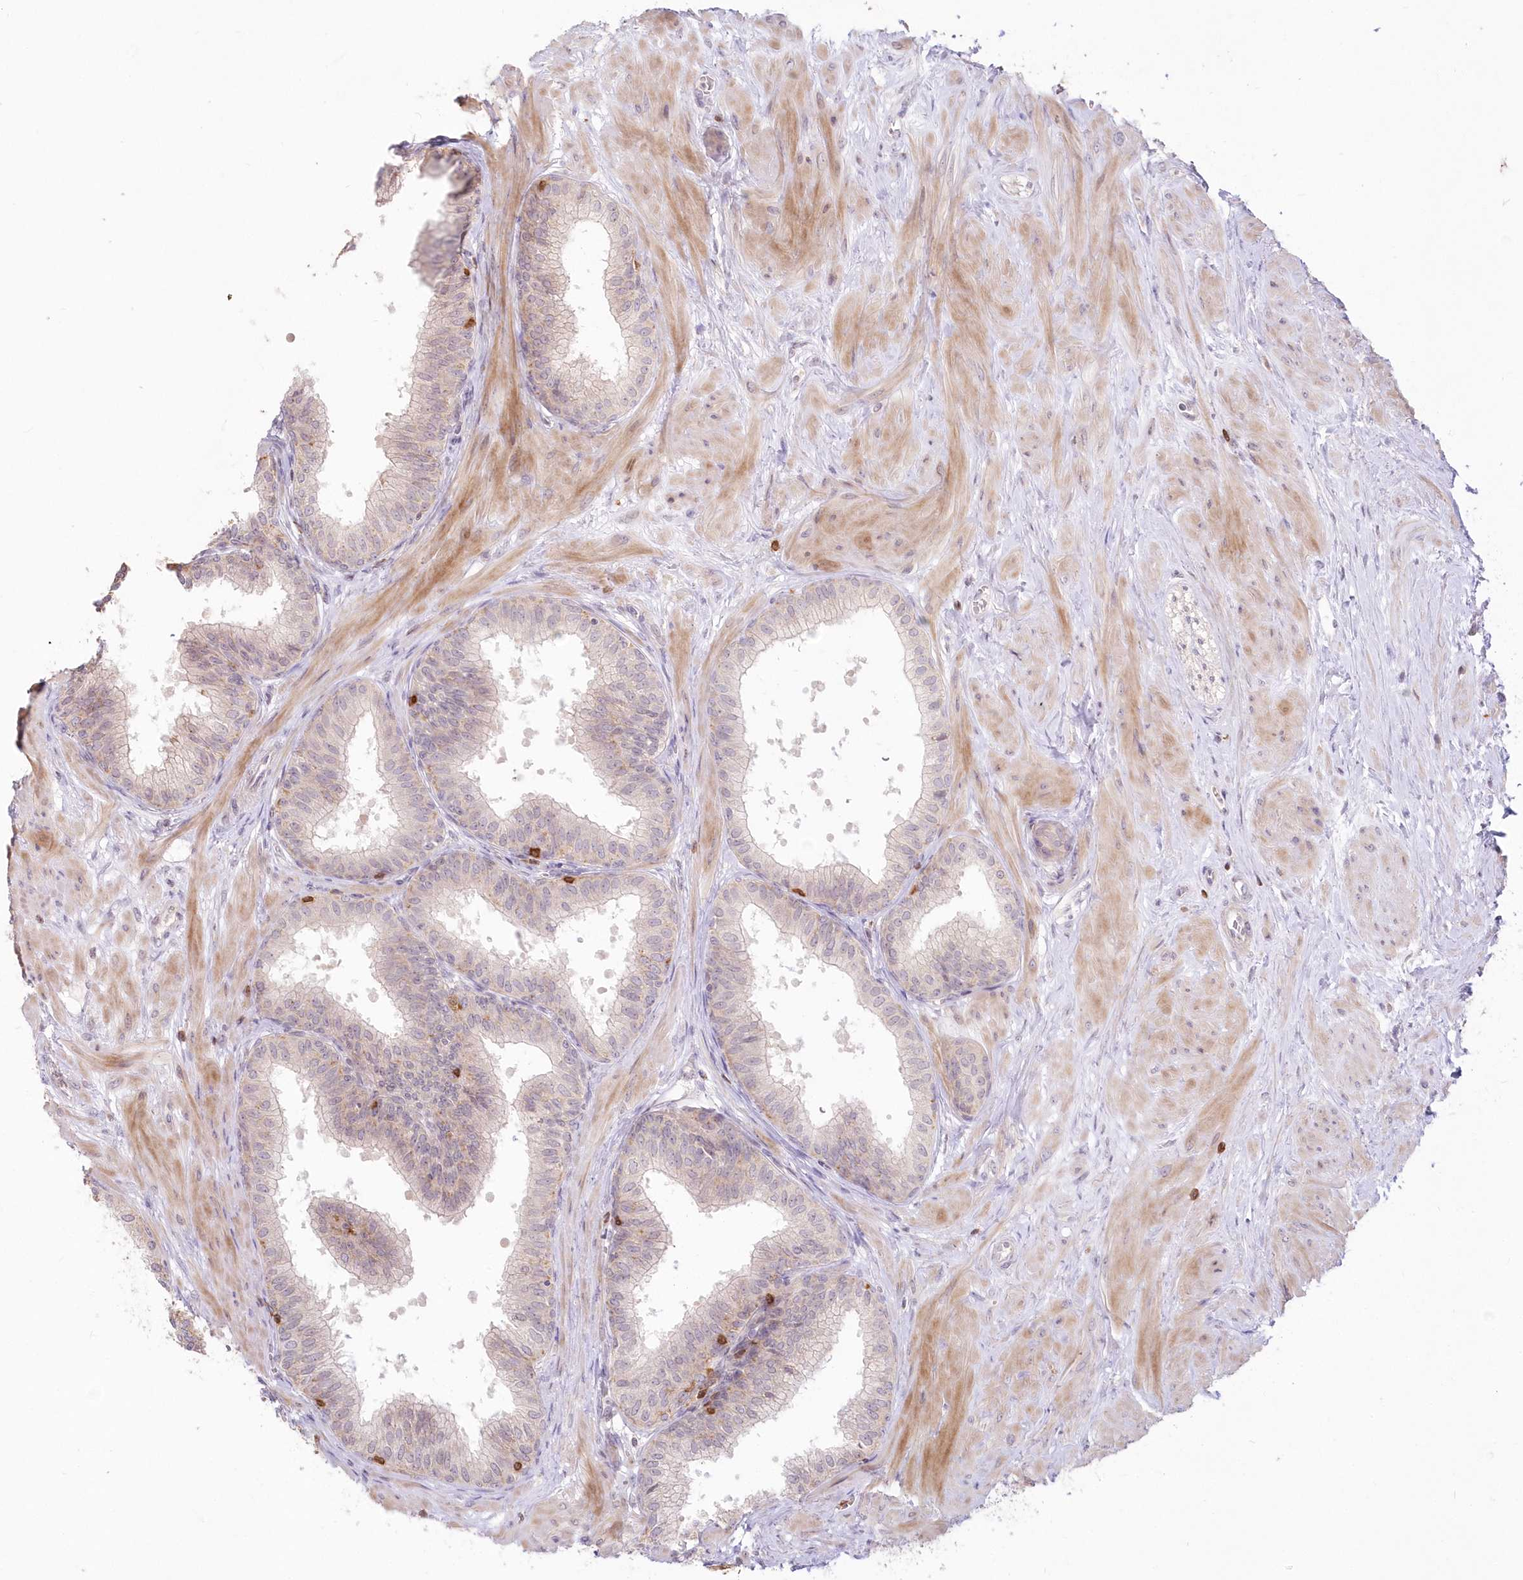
{"staining": {"intensity": "moderate", "quantity": "<25%", "location": "cytoplasmic/membranous"}, "tissue": "prostate", "cell_type": "Glandular cells", "image_type": "normal", "snomed": [{"axis": "morphology", "description": "Normal tissue, NOS"}, {"axis": "topography", "description": "Prostate"}], "caption": "This is an image of immunohistochemistry staining of benign prostate, which shows moderate staining in the cytoplasmic/membranous of glandular cells.", "gene": "MTMR3", "patient": {"sex": "male", "age": 60}}